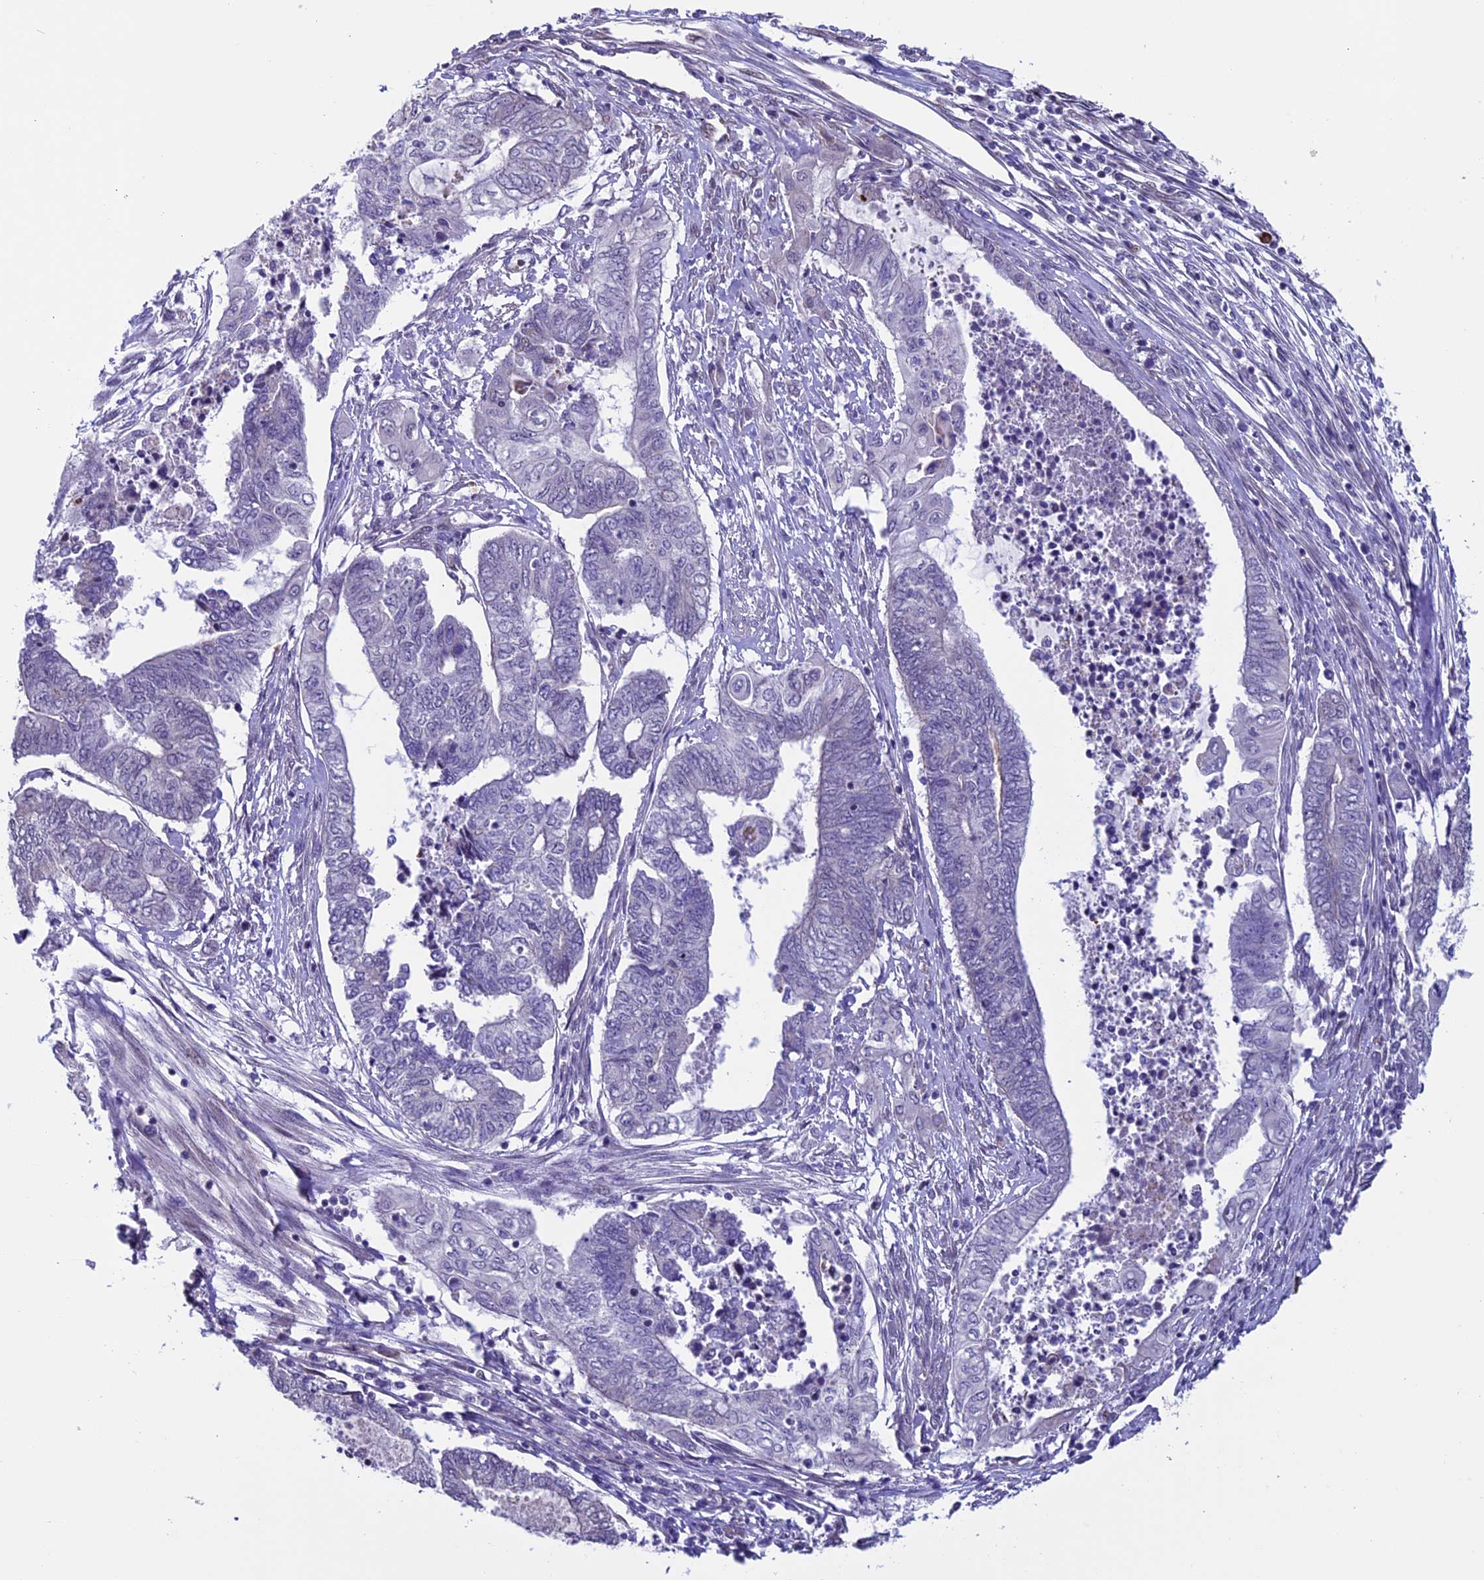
{"staining": {"intensity": "negative", "quantity": "none", "location": "none"}, "tissue": "endometrial cancer", "cell_type": "Tumor cells", "image_type": "cancer", "snomed": [{"axis": "morphology", "description": "Adenocarcinoma, NOS"}, {"axis": "topography", "description": "Uterus"}, {"axis": "topography", "description": "Endometrium"}], "caption": "DAB immunohistochemical staining of human endometrial adenocarcinoma displays no significant staining in tumor cells. The staining is performed using DAB (3,3'-diaminobenzidine) brown chromogen with nuclei counter-stained in using hematoxylin.", "gene": "TMEM171", "patient": {"sex": "female", "age": 70}}